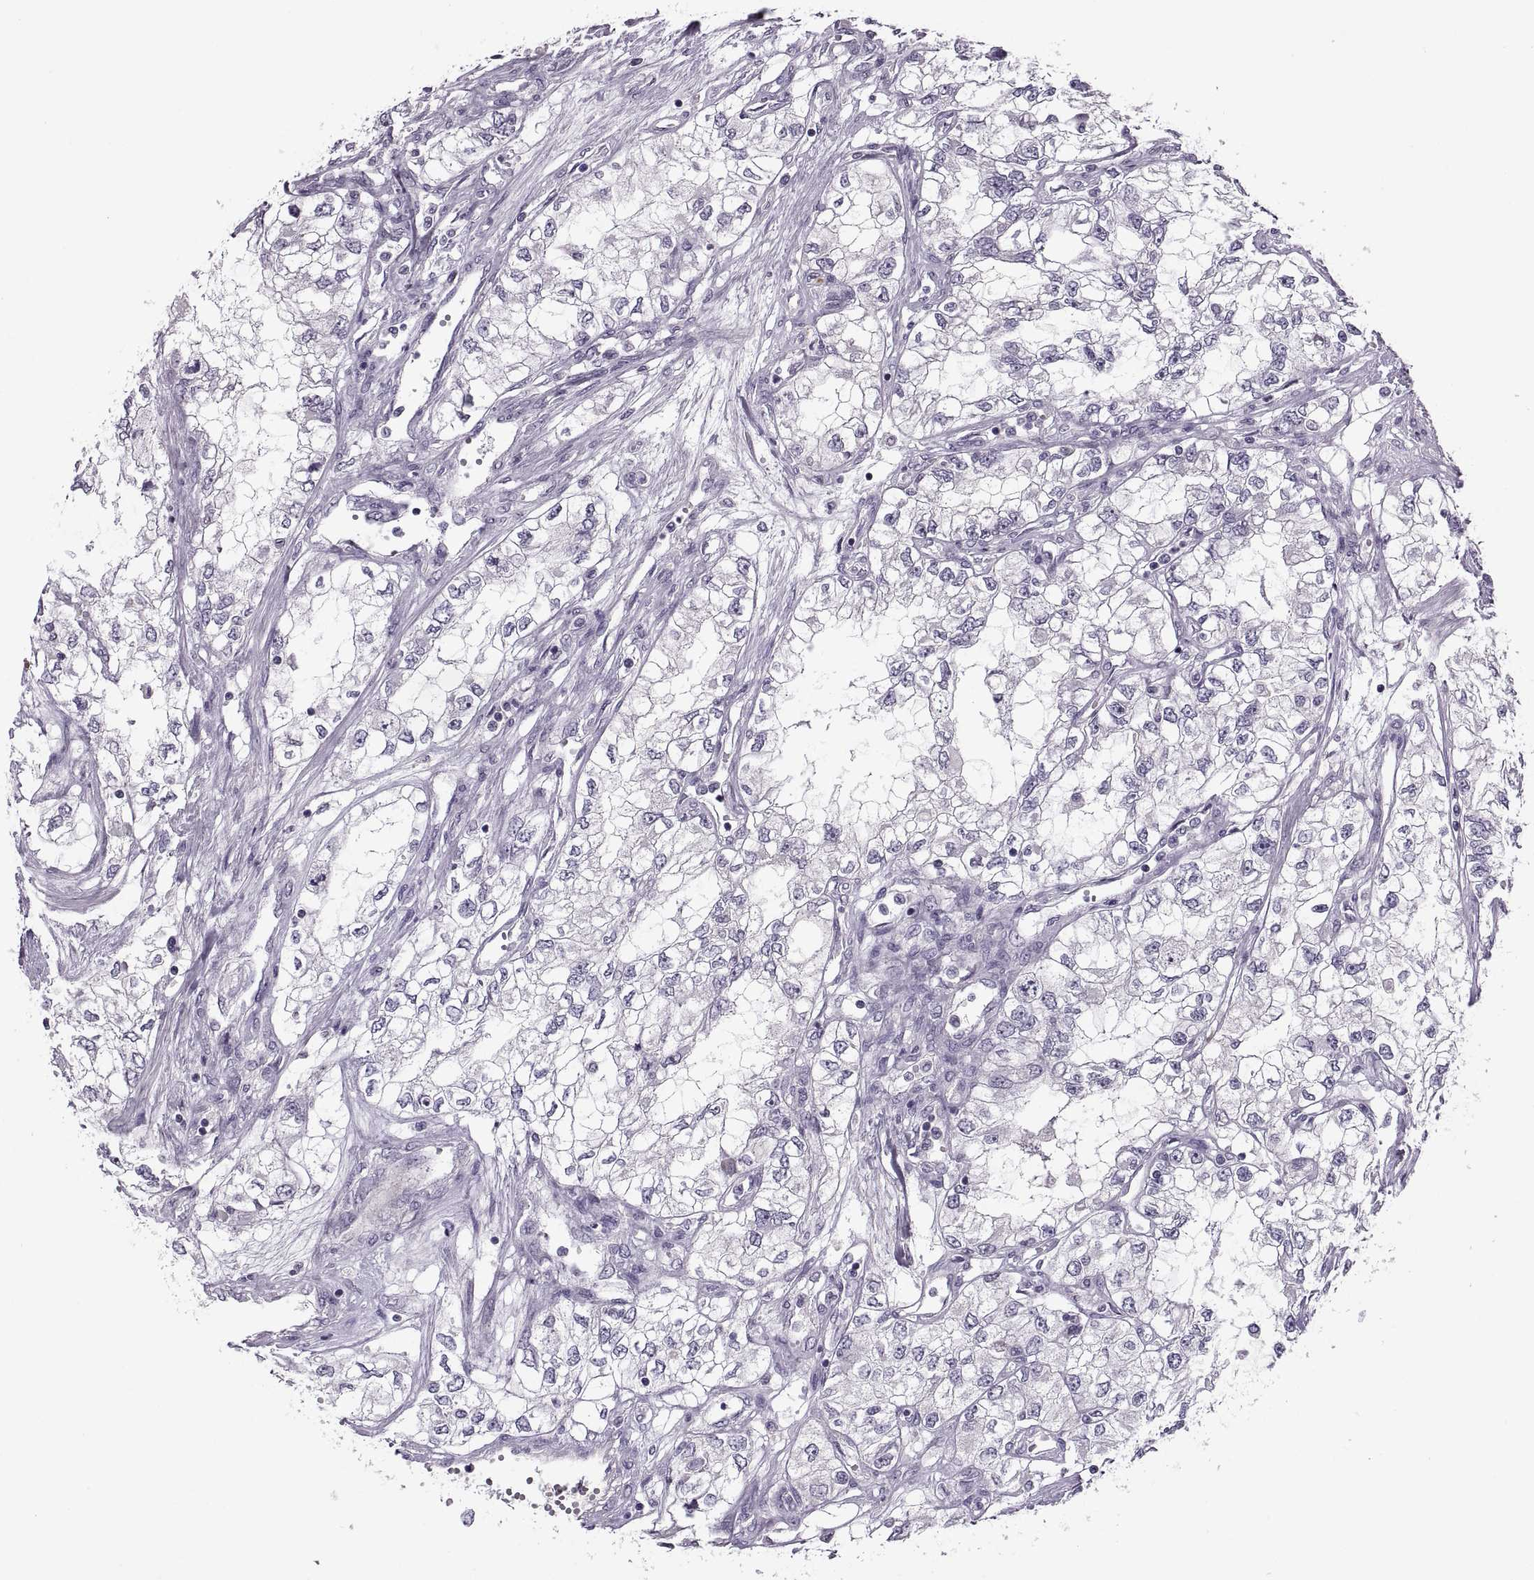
{"staining": {"intensity": "negative", "quantity": "none", "location": "none"}, "tissue": "renal cancer", "cell_type": "Tumor cells", "image_type": "cancer", "snomed": [{"axis": "morphology", "description": "Adenocarcinoma, NOS"}, {"axis": "topography", "description": "Kidney"}], "caption": "The micrograph shows no significant staining in tumor cells of renal cancer (adenocarcinoma). Nuclei are stained in blue.", "gene": "RSPH6A", "patient": {"sex": "female", "age": 59}}